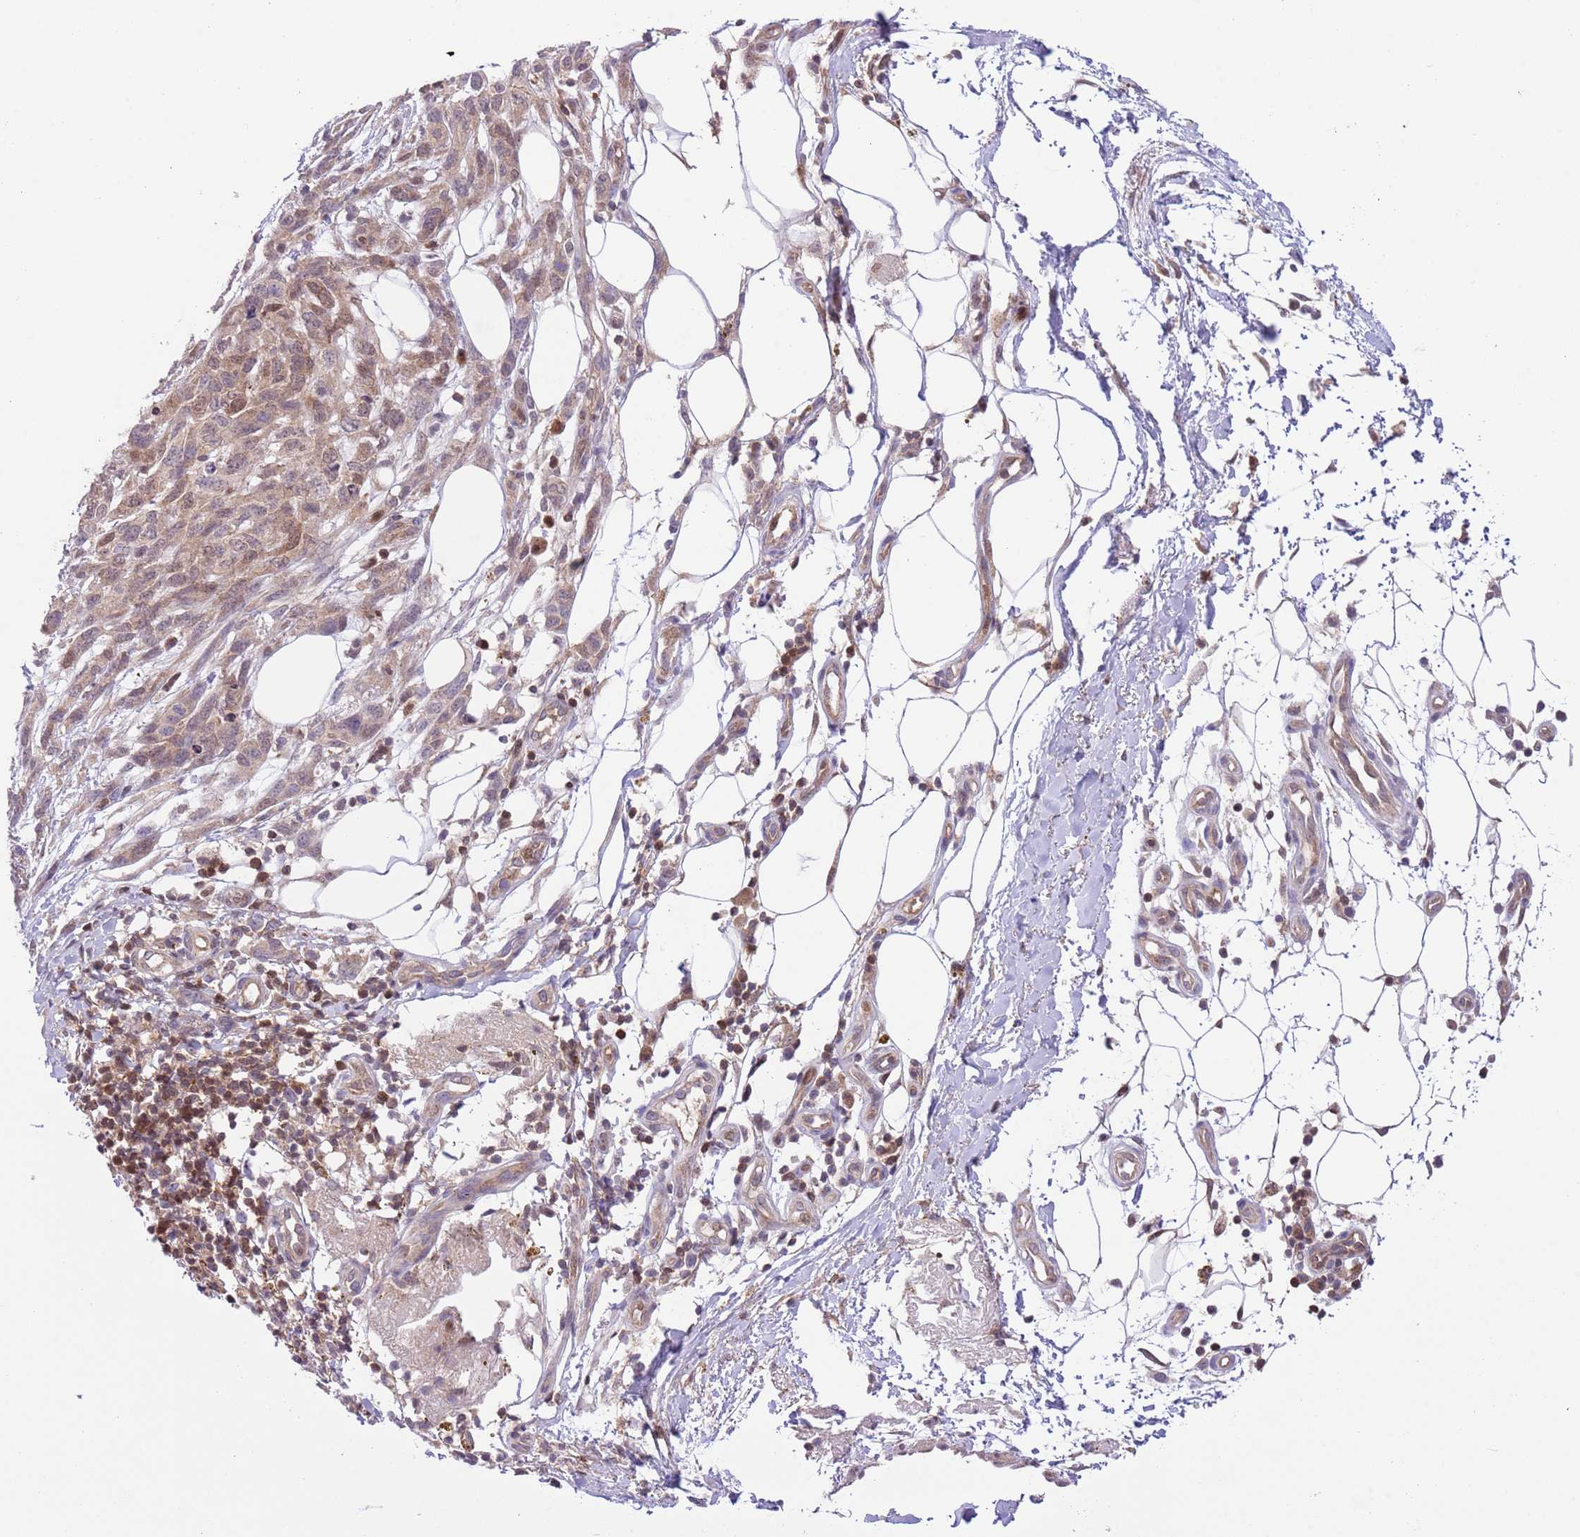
{"staining": {"intensity": "weak", "quantity": ">75%", "location": "cytoplasmic/membranous,nuclear"}, "tissue": "melanoma", "cell_type": "Tumor cells", "image_type": "cancer", "snomed": [{"axis": "morphology", "description": "Normal morphology"}, {"axis": "morphology", "description": "Malignant melanoma, NOS"}, {"axis": "topography", "description": "Skin"}], "caption": "IHC of human melanoma reveals low levels of weak cytoplasmic/membranous and nuclear staining in about >75% of tumor cells.", "gene": "HDHD2", "patient": {"sex": "female", "age": 72}}